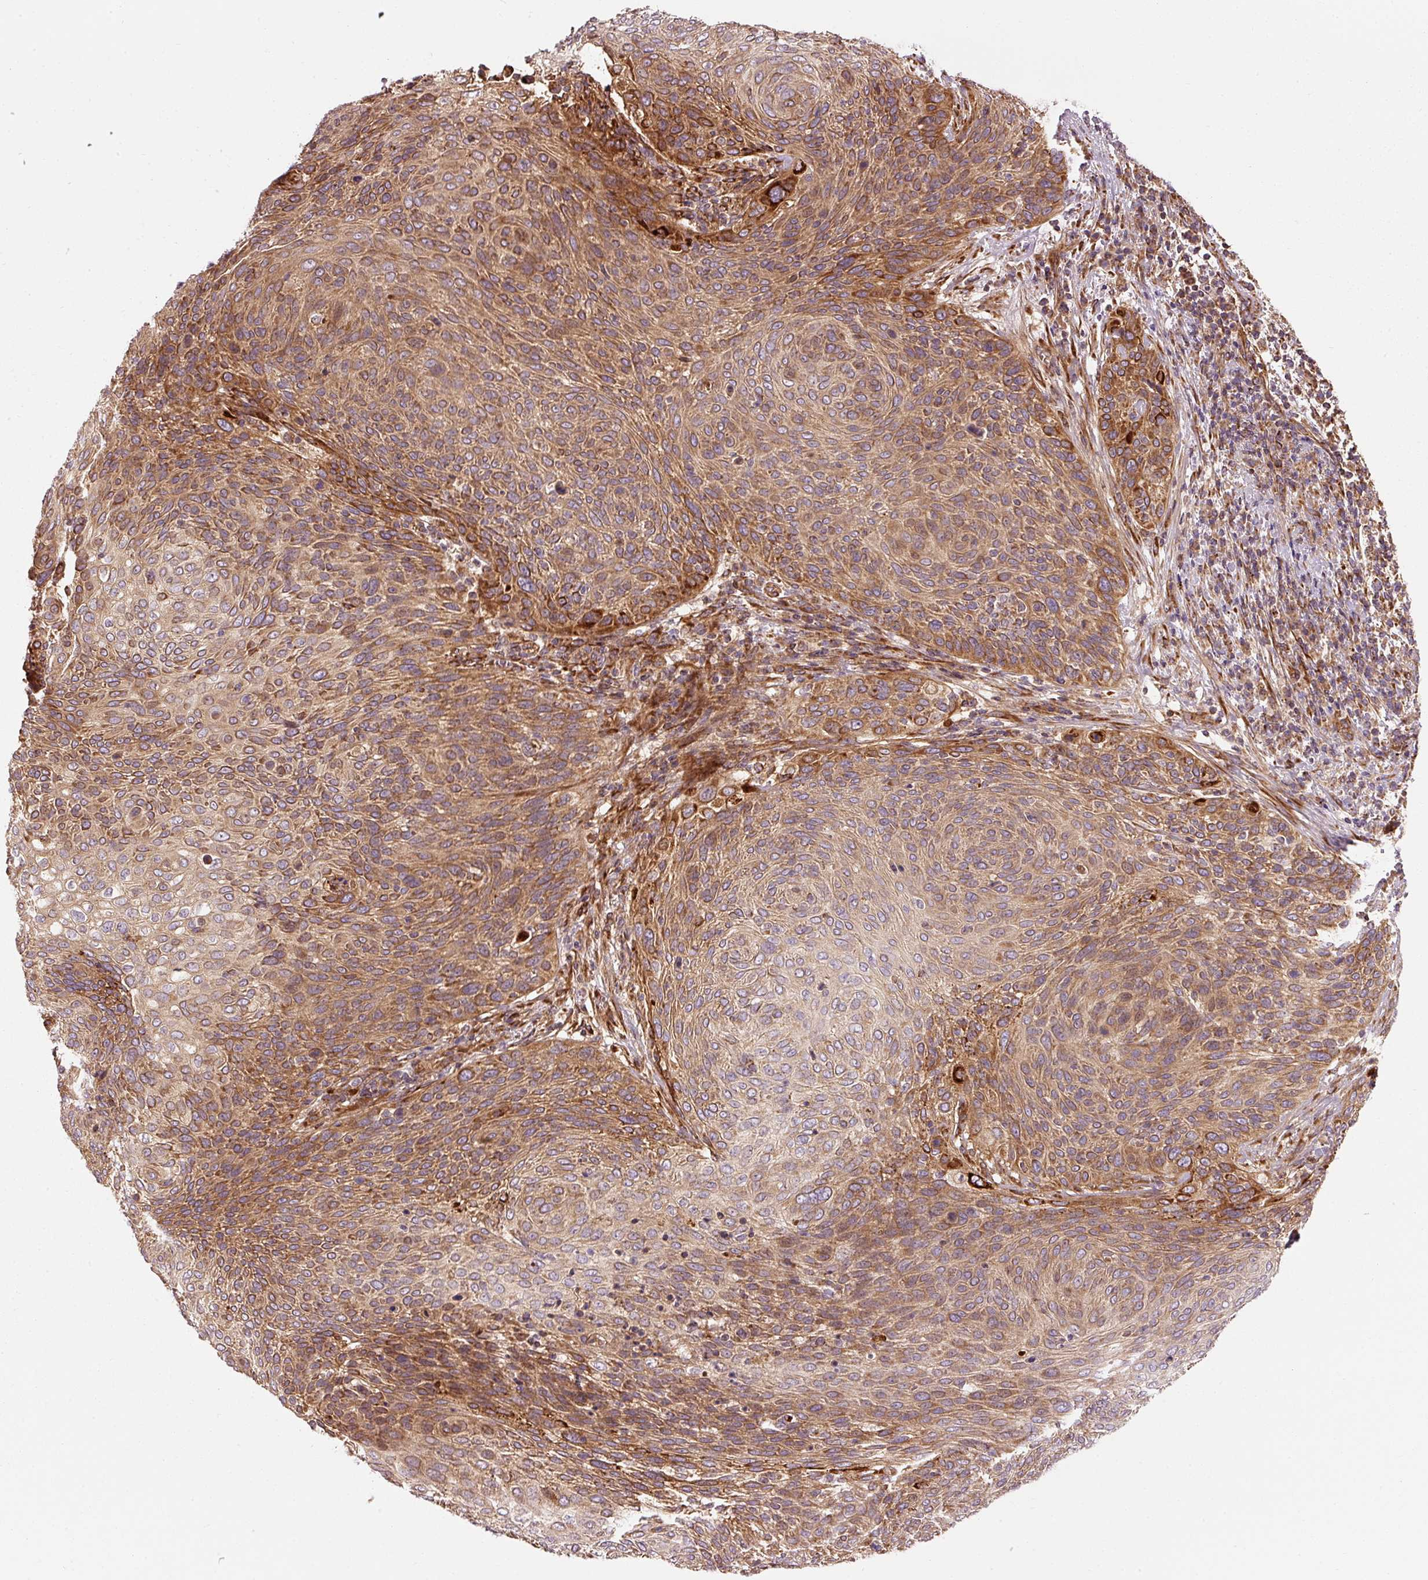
{"staining": {"intensity": "moderate", "quantity": ">75%", "location": "cytoplasmic/membranous"}, "tissue": "cervical cancer", "cell_type": "Tumor cells", "image_type": "cancer", "snomed": [{"axis": "morphology", "description": "Squamous cell carcinoma, NOS"}, {"axis": "topography", "description": "Cervix"}], "caption": "High-power microscopy captured an IHC image of cervical cancer, revealing moderate cytoplasmic/membranous staining in approximately >75% of tumor cells.", "gene": "ISCU", "patient": {"sex": "female", "age": 31}}